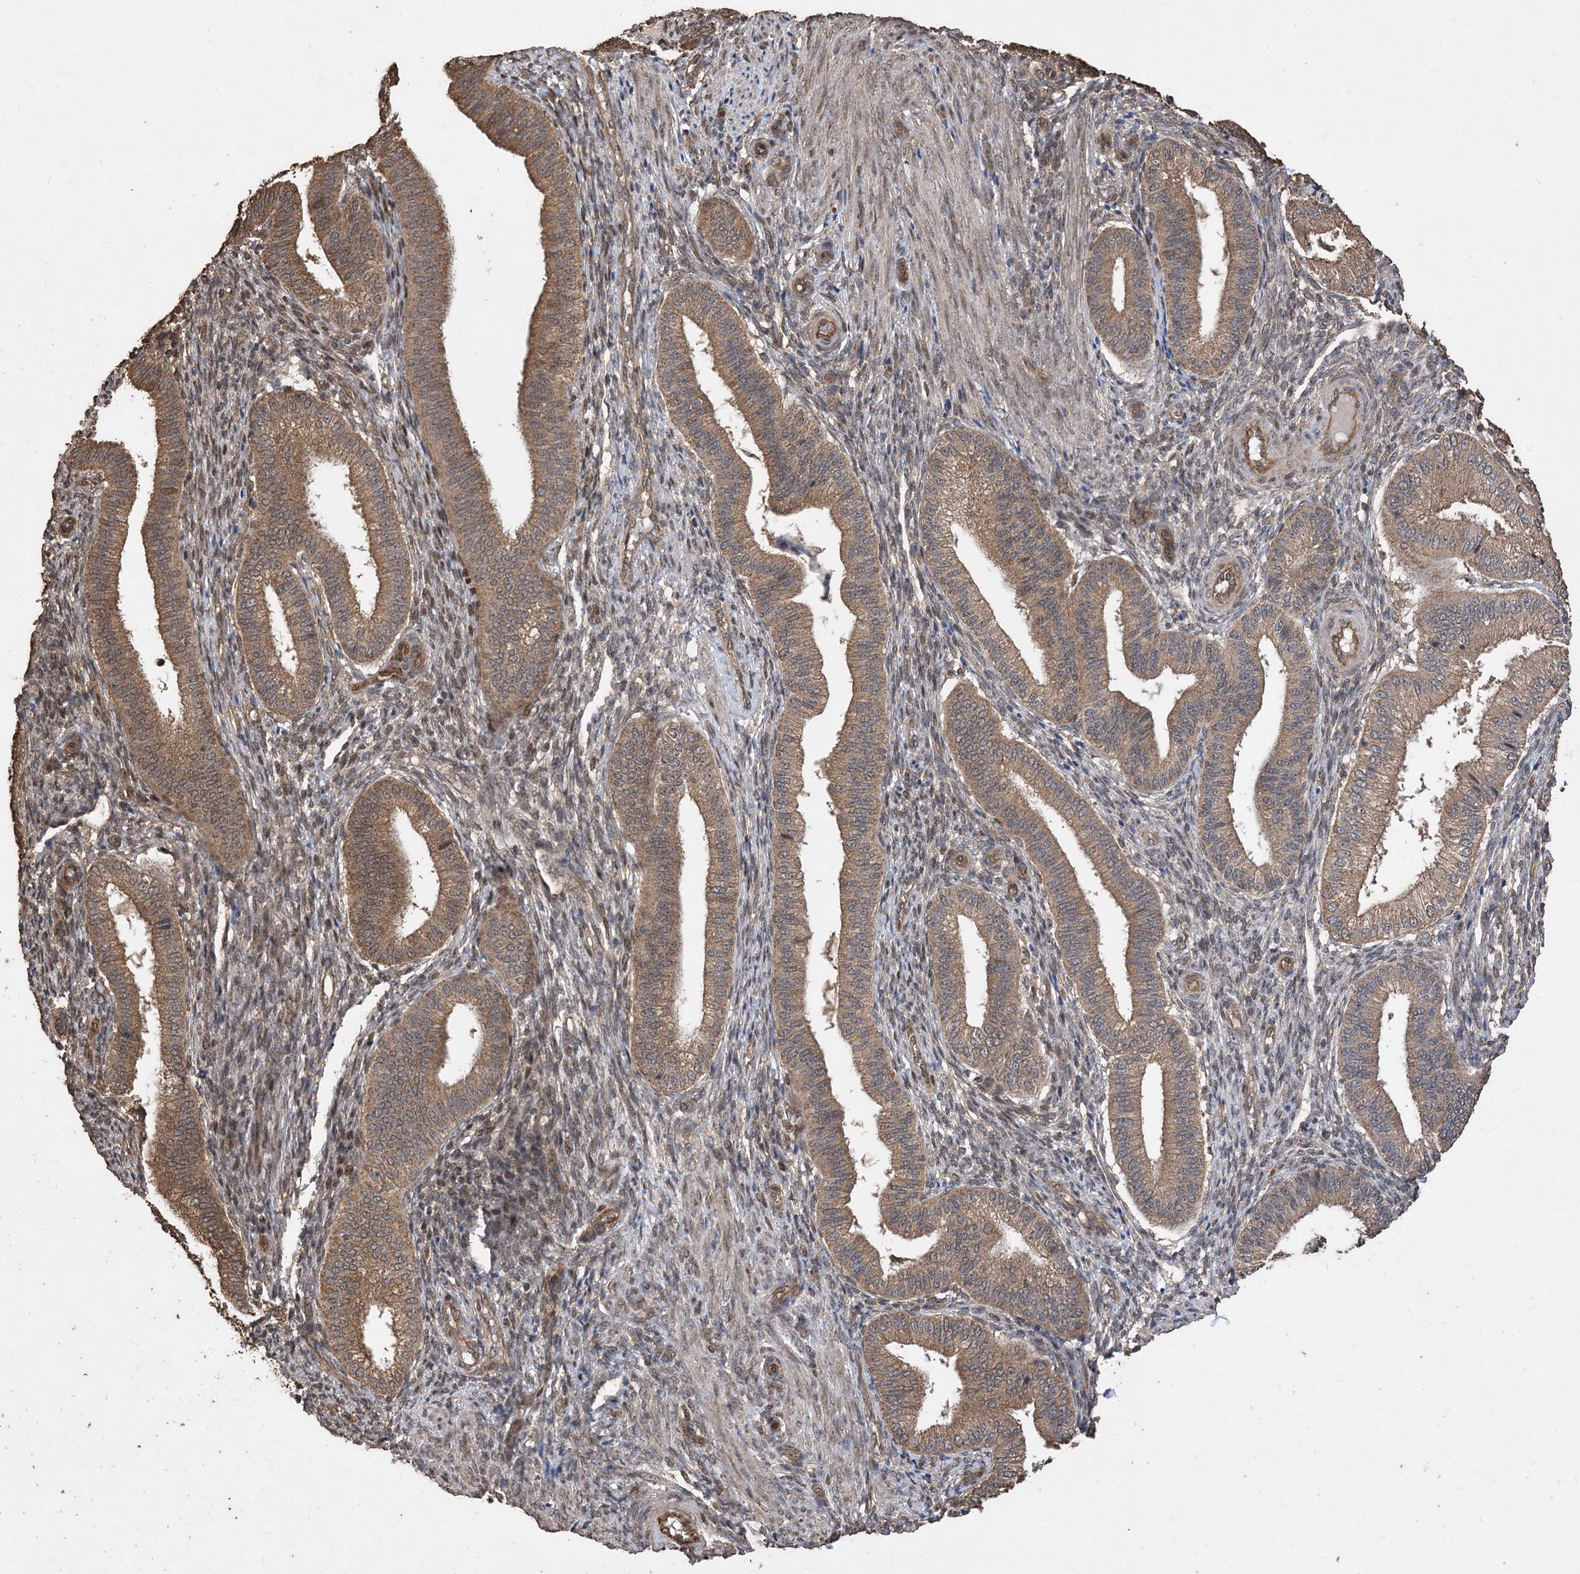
{"staining": {"intensity": "moderate", "quantity": "25%-75%", "location": "cytoplasmic/membranous"}, "tissue": "endometrium", "cell_type": "Cells in endometrial stroma", "image_type": "normal", "snomed": [{"axis": "morphology", "description": "Normal tissue, NOS"}, {"axis": "topography", "description": "Endometrium"}], "caption": "A photomicrograph of human endometrium stained for a protein shows moderate cytoplasmic/membranous brown staining in cells in endometrial stroma. The staining was performed using DAB (3,3'-diaminobenzidine) to visualize the protein expression in brown, while the nuclei were stained in blue with hematoxylin (Magnification: 20x).", "gene": "ZKSCAN5", "patient": {"sex": "female", "age": 39}}